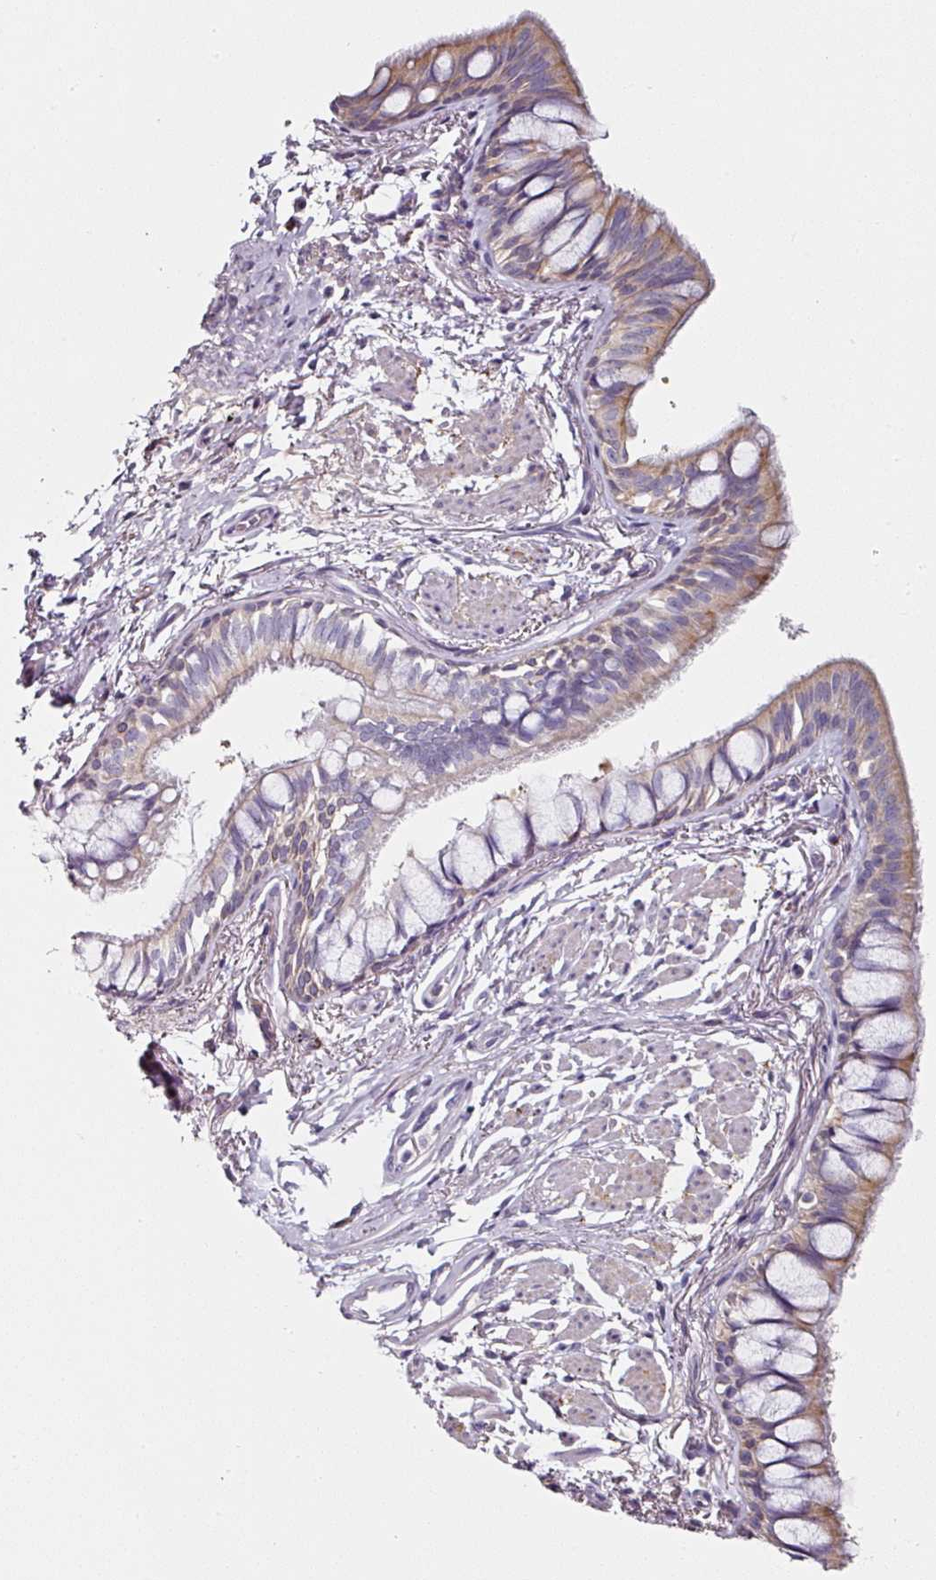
{"staining": {"intensity": "moderate", "quantity": "25%-75%", "location": "cytoplasmic/membranous"}, "tissue": "bronchus", "cell_type": "Respiratory epithelial cells", "image_type": "normal", "snomed": [{"axis": "morphology", "description": "Normal tissue, NOS"}, {"axis": "topography", "description": "Bronchus"}], "caption": "Protein staining by immunohistochemistry displays moderate cytoplasmic/membranous positivity in approximately 25%-75% of respiratory epithelial cells in unremarkable bronchus. (DAB = brown stain, brightfield microscopy at high magnification).", "gene": "CAP2", "patient": {"sex": "male", "age": 70}}